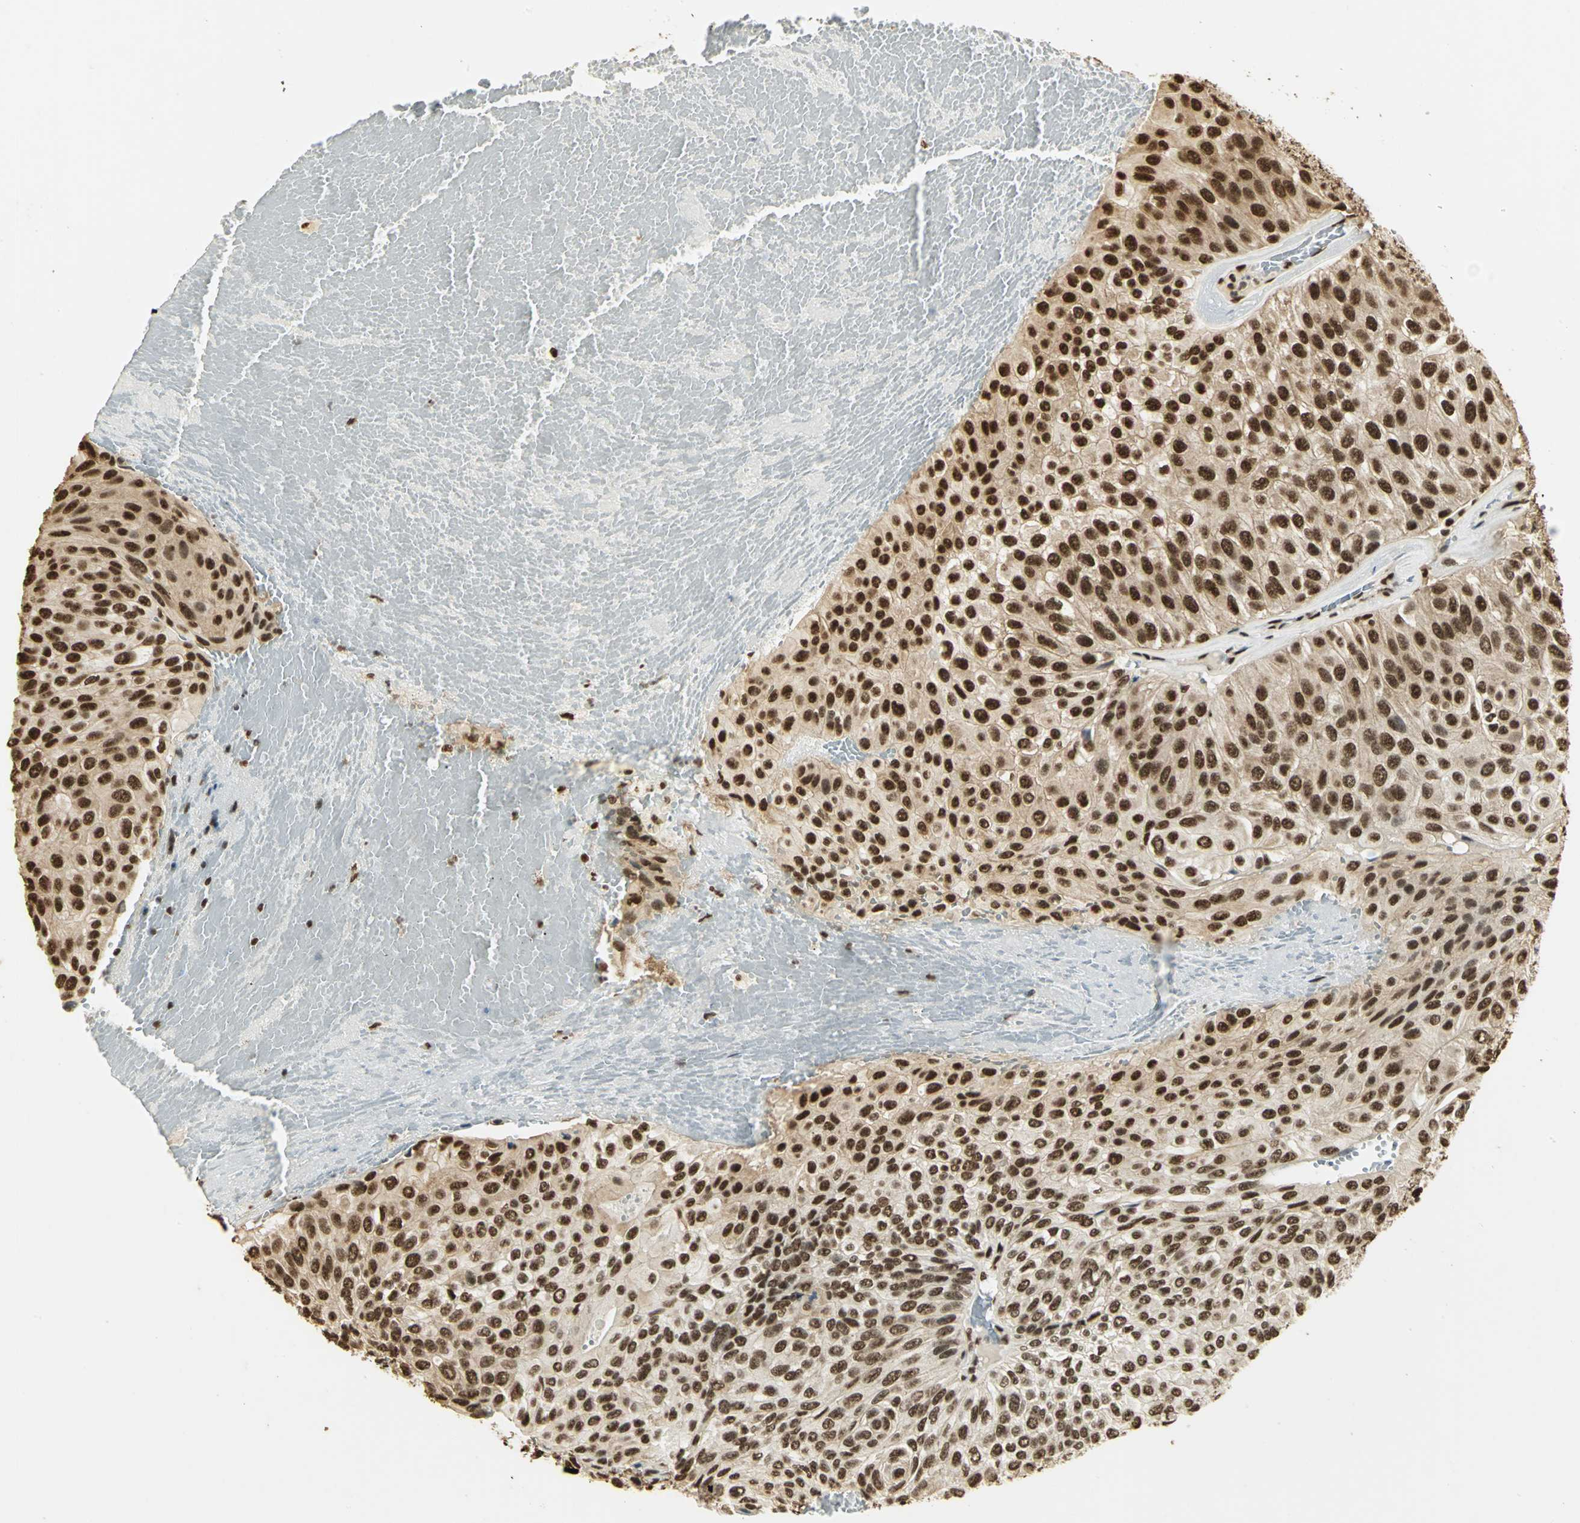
{"staining": {"intensity": "strong", "quantity": ">75%", "location": "cytoplasmic/membranous,nuclear"}, "tissue": "urothelial cancer", "cell_type": "Tumor cells", "image_type": "cancer", "snomed": [{"axis": "morphology", "description": "Urothelial carcinoma, High grade"}, {"axis": "topography", "description": "Urinary bladder"}], "caption": "The histopathology image demonstrates a brown stain indicating the presence of a protein in the cytoplasmic/membranous and nuclear of tumor cells in urothelial cancer.", "gene": "SET", "patient": {"sex": "male", "age": 66}}